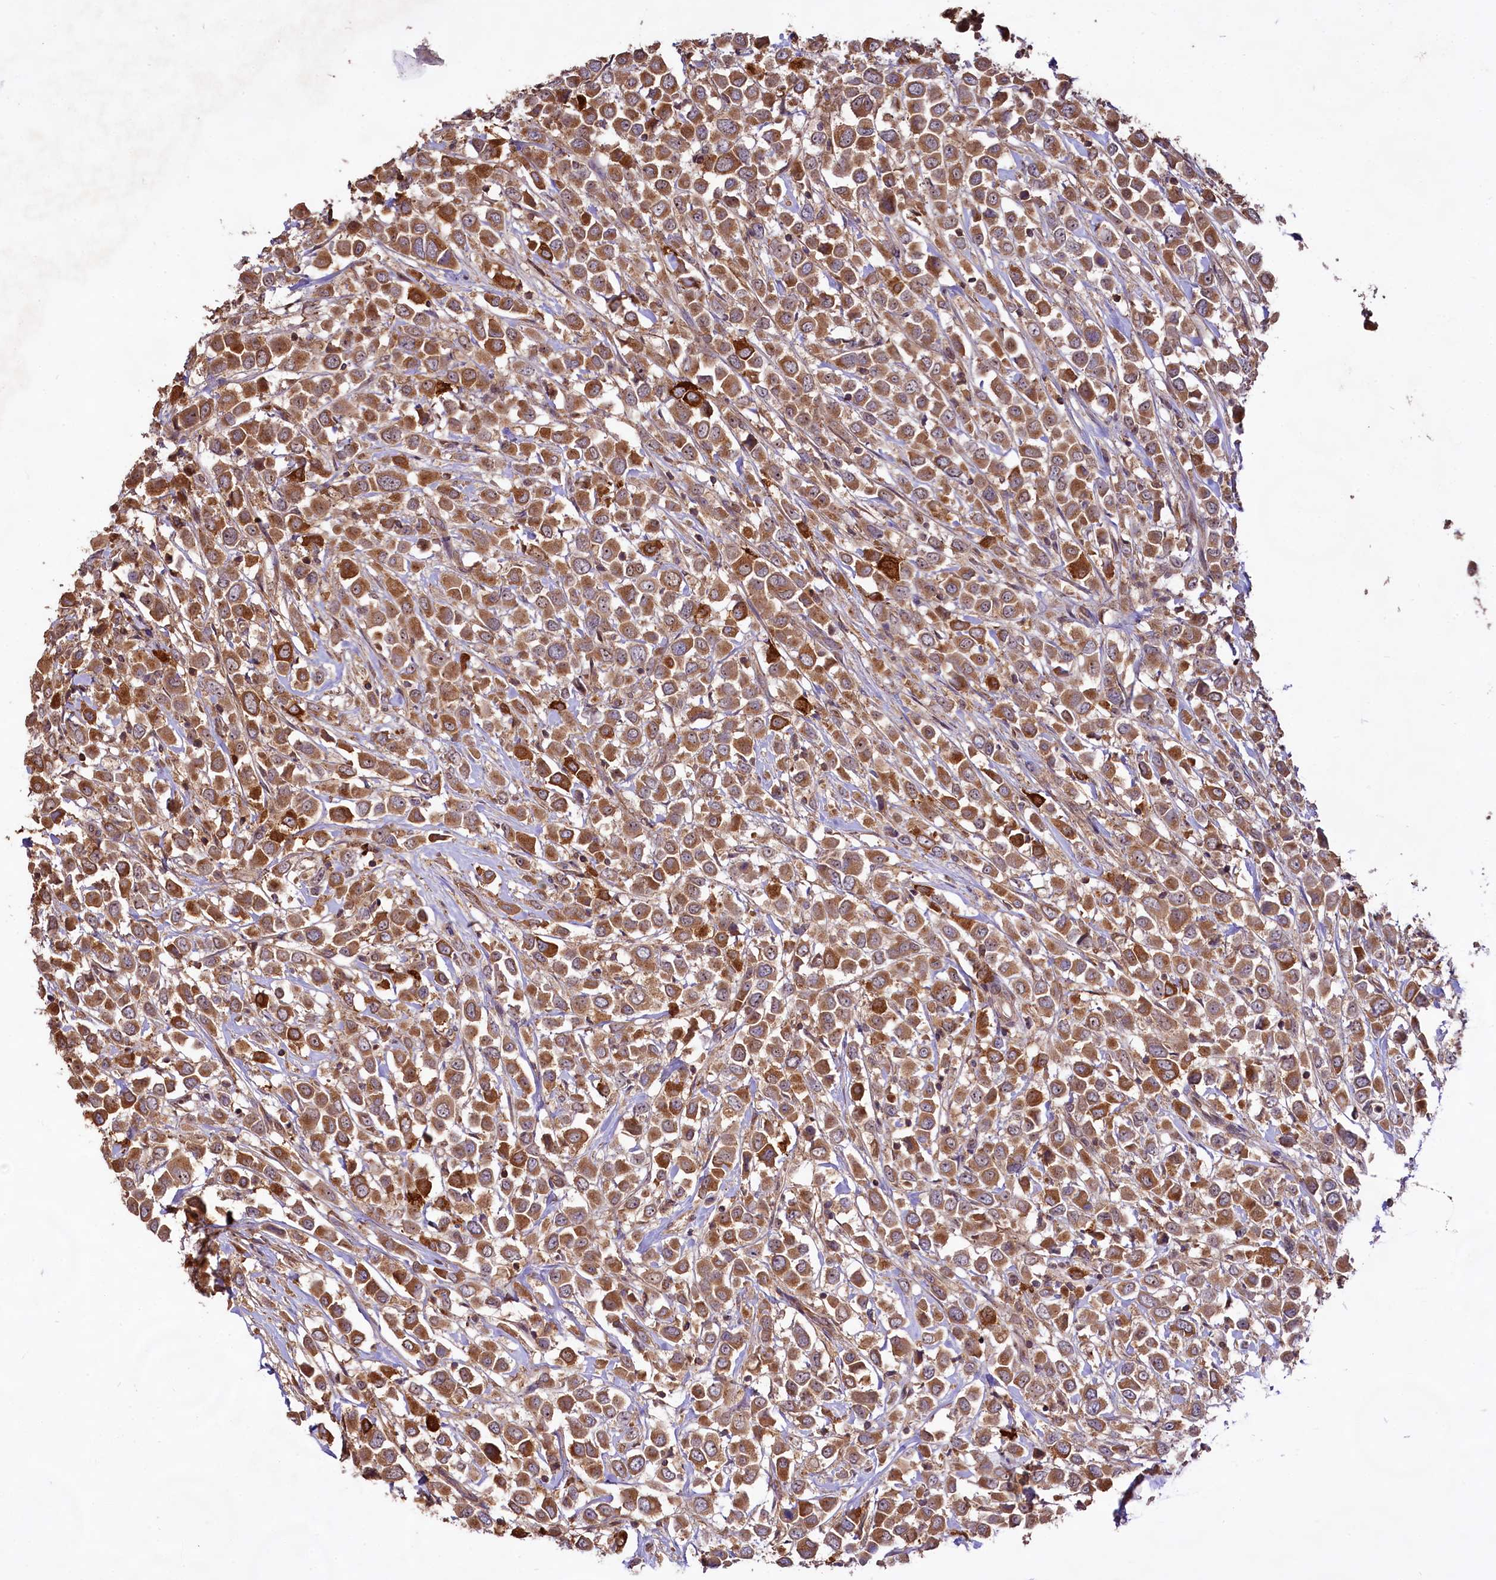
{"staining": {"intensity": "moderate", "quantity": ">75%", "location": "cytoplasmic/membranous"}, "tissue": "breast cancer", "cell_type": "Tumor cells", "image_type": "cancer", "snomed": [{"axis": "morphology", "description": "Duct carcinoma"}, {"axis": "topography", "description": "Breast"}], "caption": "Immunohistochemical staining of human breast cancer (infiltrating ductal carcinoma) displays medium levels of moderate cytoplasmic/membranous protein positivity in approximately >75% of tumor cells. (Stains: DAB in brown, nuclei in blue, Microscopy: brightfield microscopy at high magnification).", "gene": "RRP8", "patient": {"sex": "female", "age": 61}}